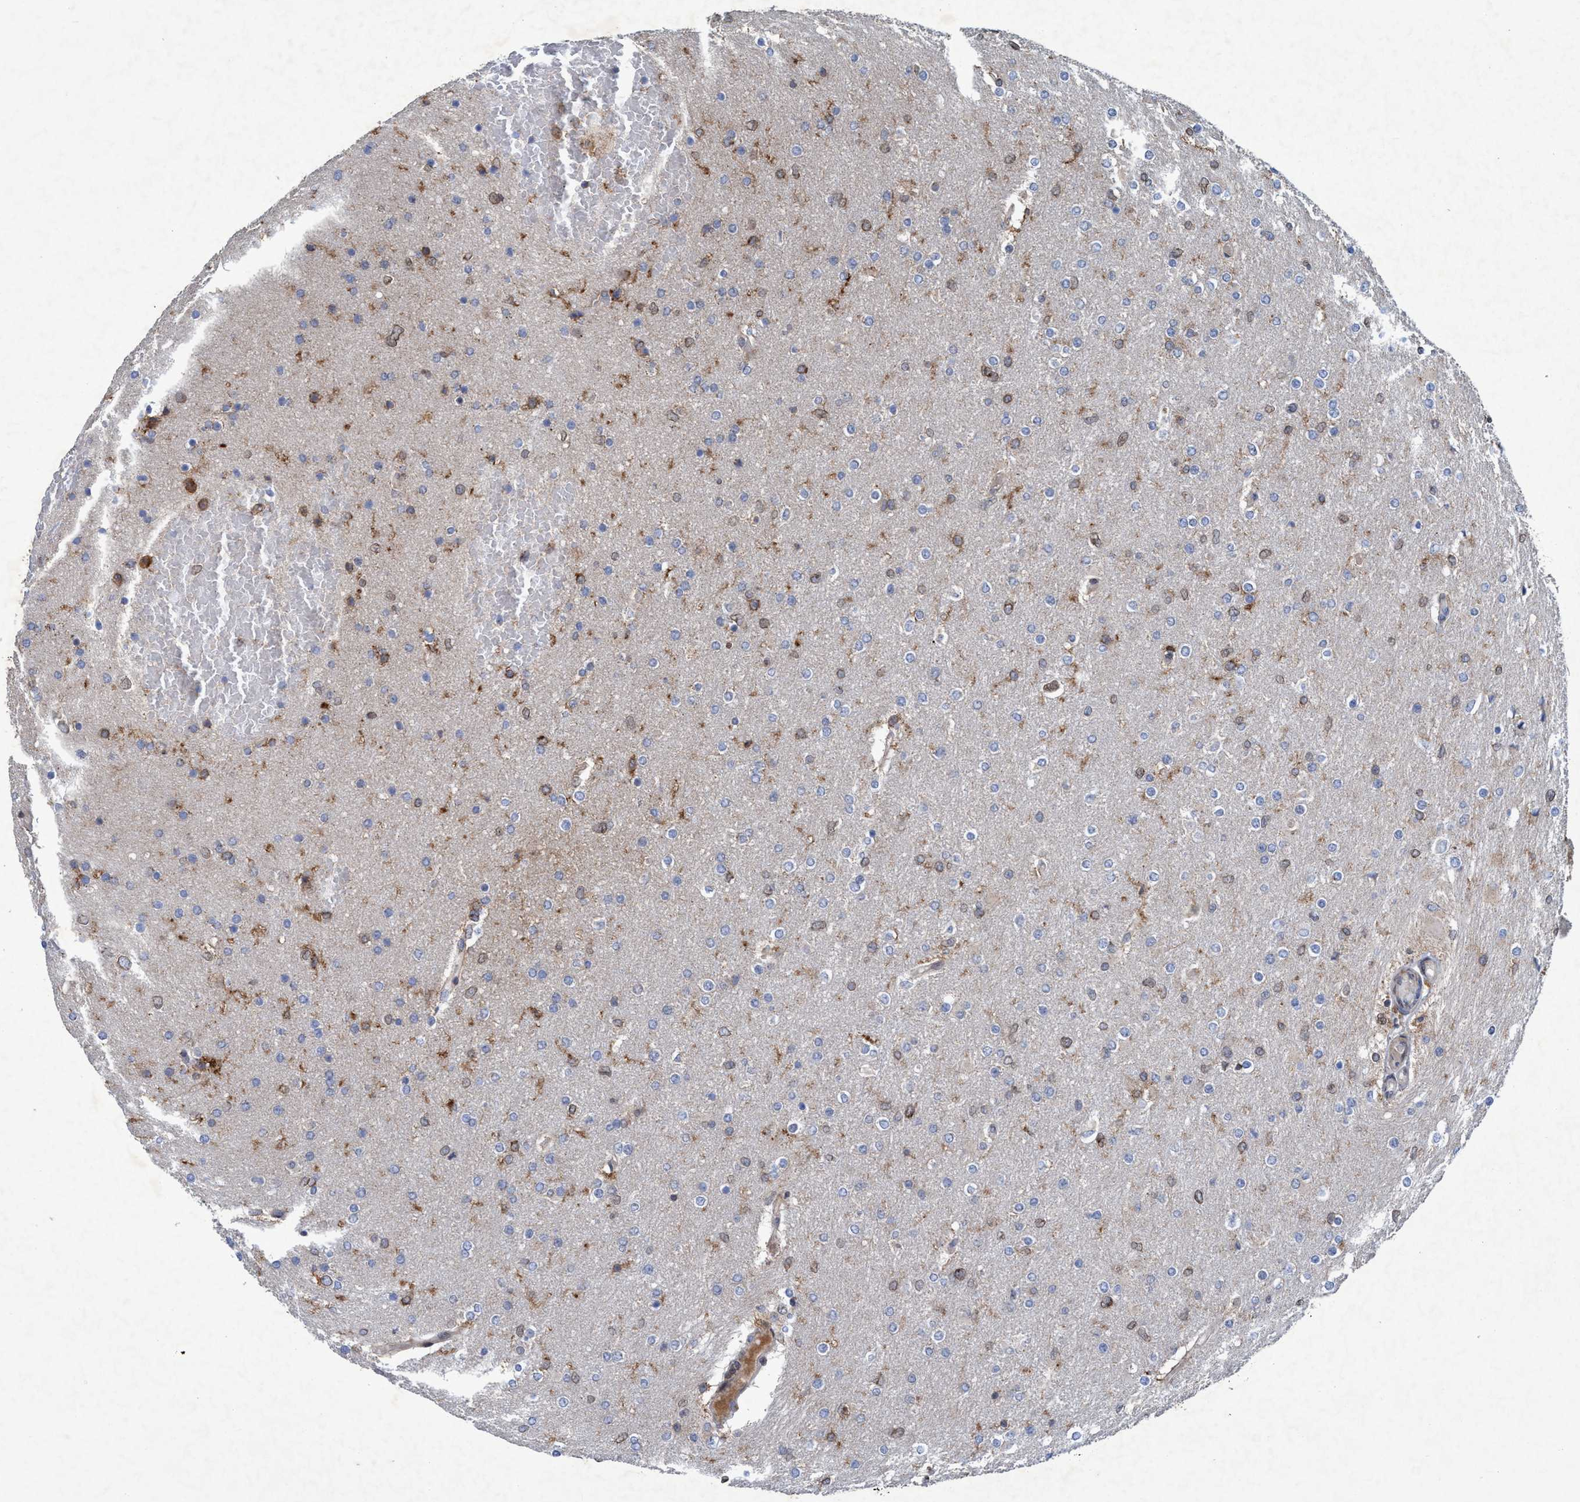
{"staining": {"intensity": "moderate", "quantity": "<25%", "location": "cytoplasmic/membranous"}, "tissue": "glioma", "cell_type": "Tumor cells", "image_type": "cancer", "snomed": [{"axis": "morphology", "description": "Glioma, malignant, High grade"}, {"axis": "topography", "description": "Cerebral cortex"}], "caption": "This photomicrograph exhibits IHC staining of glioma, with low moderate cytoplasmic/membranous expression in about <25% of tumor cells.", "gene": "SLC16A3", "patient": {"sex": "female", "age": 36}}